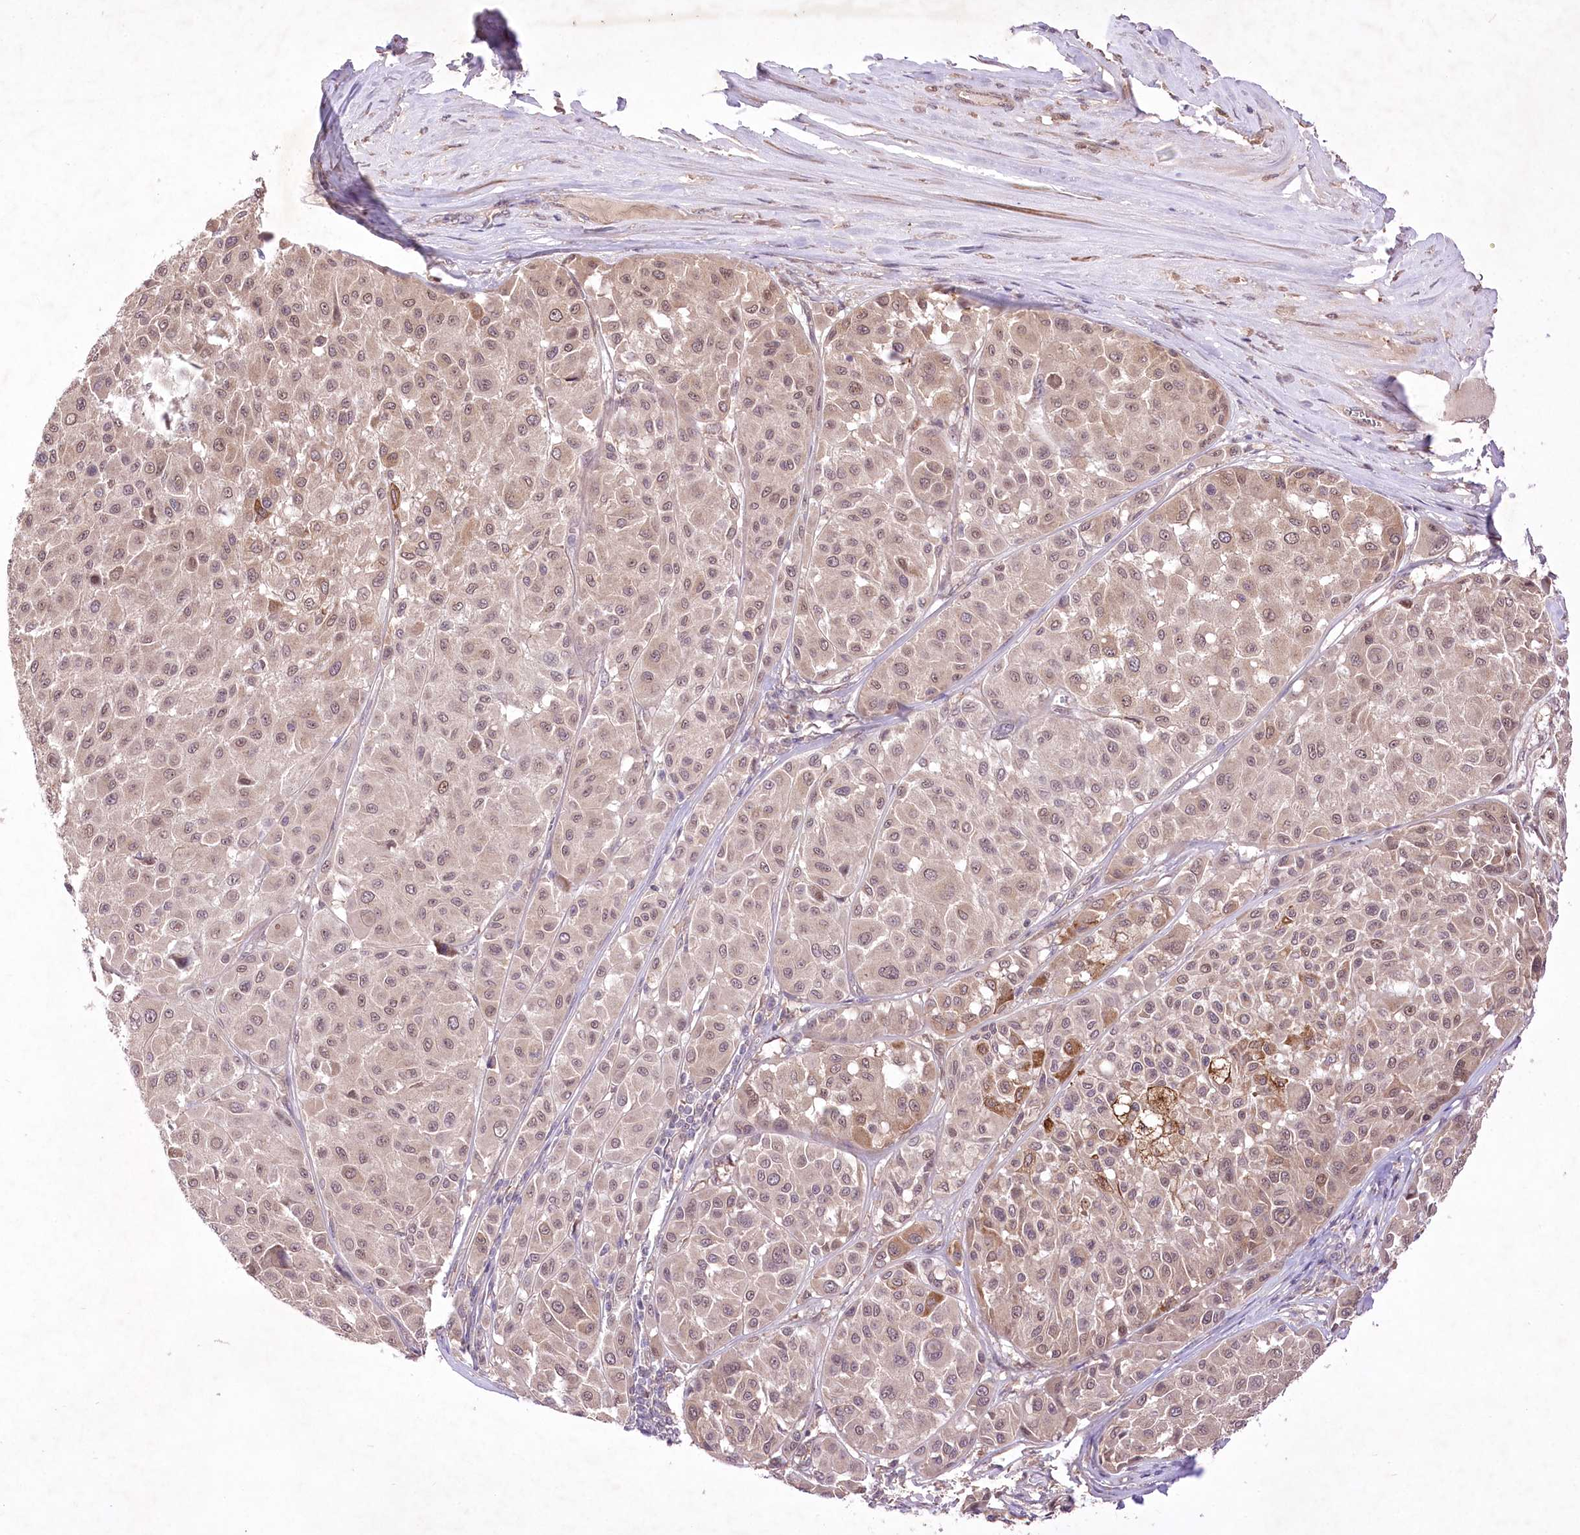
{"staining": {"intensity": "weak", "quantity": ">75%", "location": "cytoplasmic/membranous,nuclear"}, "tissue": "melanoma", "cell_type": "Tumor cells", "image_type": "cancer", "snomed": [{"axis": "morphology", "description": "Malignant melanoma, Metastatic site"}, {"axis": "topography", "description": "Soft tissue"}], "caption": "A photomicrograph showing weak cytoplasmic/membranous and nuclear expression in about >75% of tumor cells in melanoma, as visualized by brown immunohistochemical staining.", "gene": "HELT", "patient": {"sex": "male", "age": 41}}